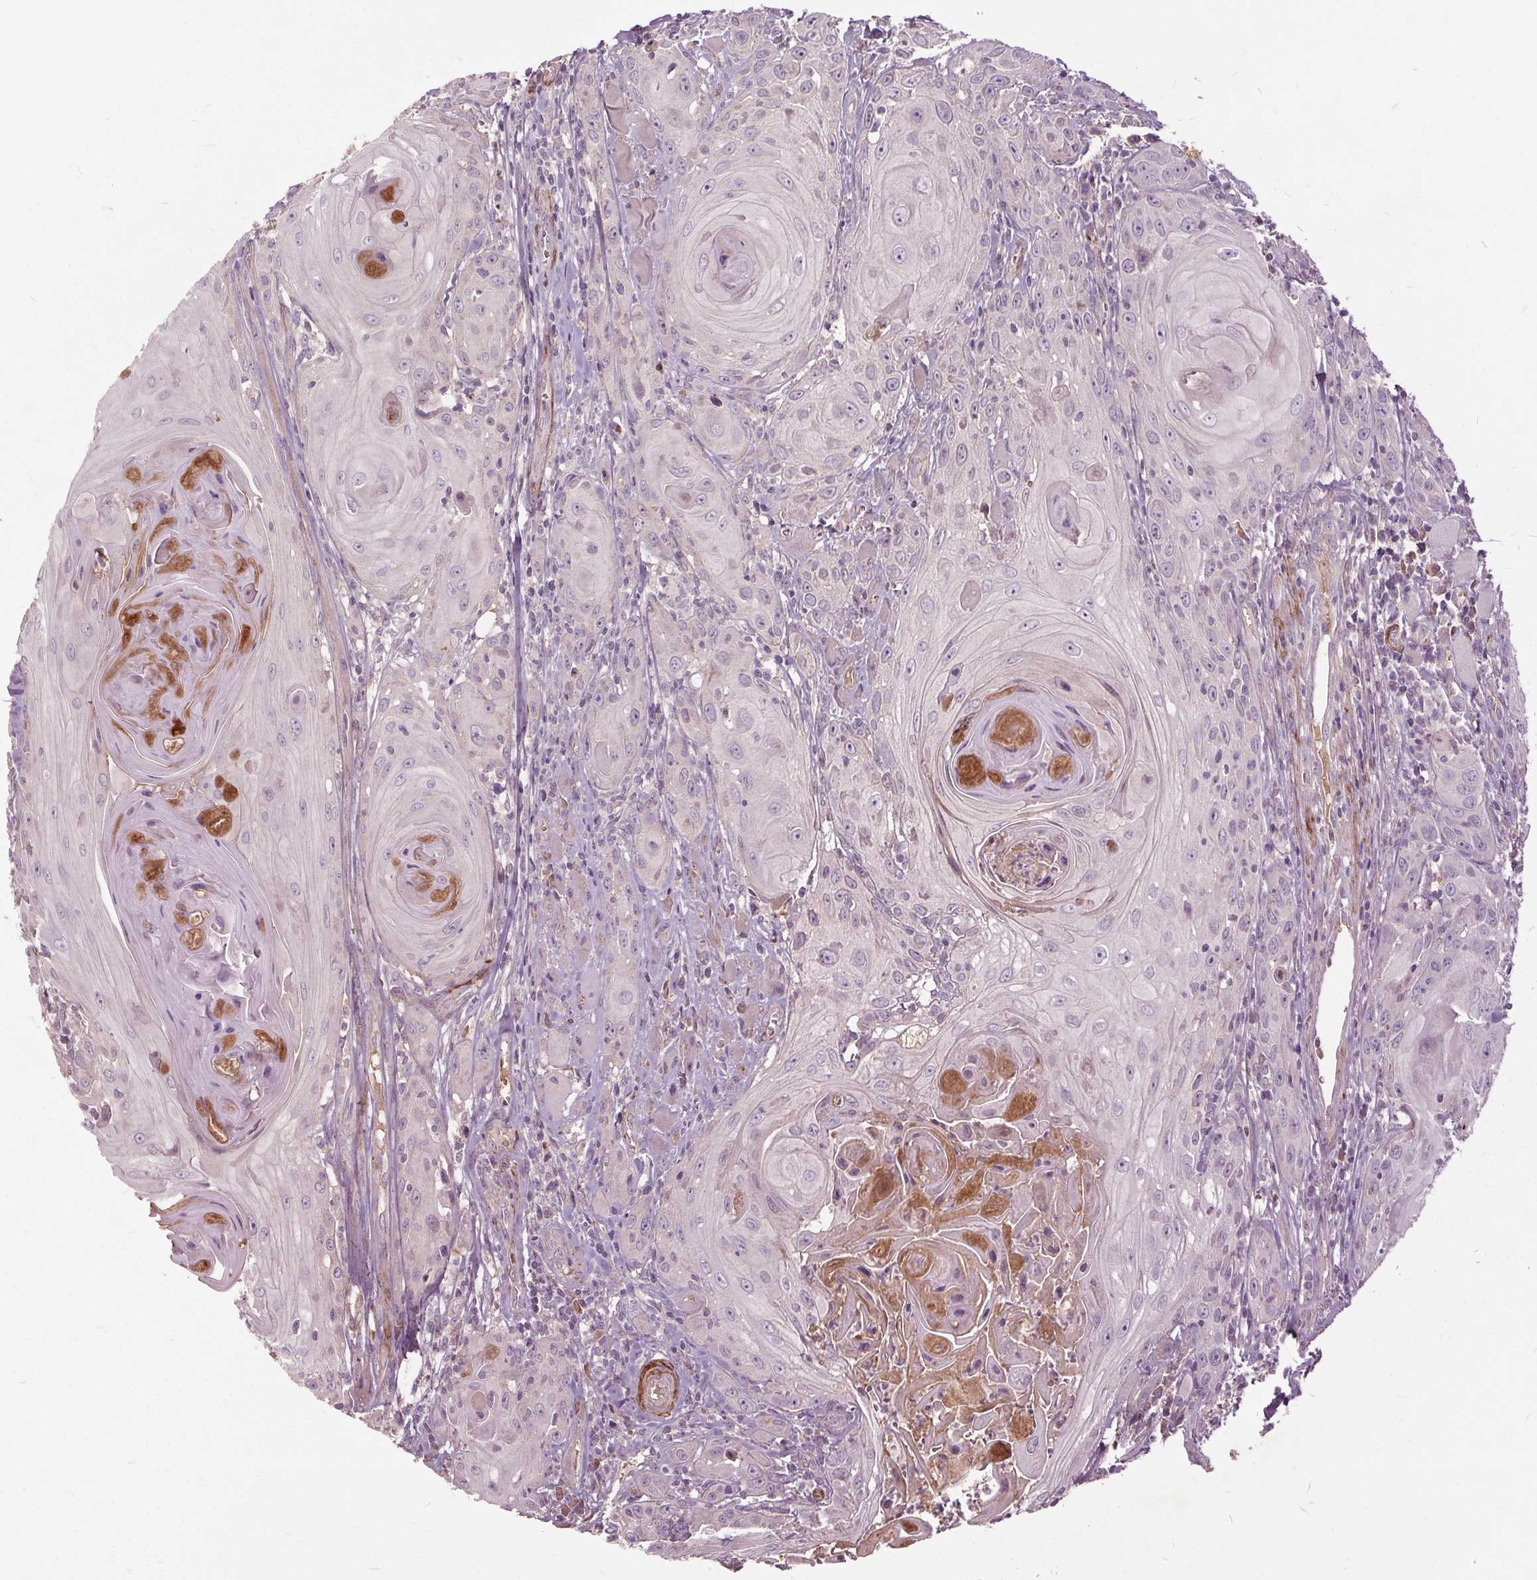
{"staining": {"intensity": "moderate", "quantity": "<25%", "location": "cytoplasmic/membranous"}, "tissue": "head and neck cancer", "cell_type": "Tumor cells", "image_type": "cancer", "snomed": [{"axis": "morphology", "description": "Squamous cell carcinoma, NOS"}, {"axis": "topography", "description": "Head-Neck"}], "caption": "Brown immunohistochemical staining in head and neck cancer reveals moderate cytoplasmic/membranous expression in about <25% of tumor cells.", "gene": "PDGFD", "patient": {"sex": "female", "age": 80}}